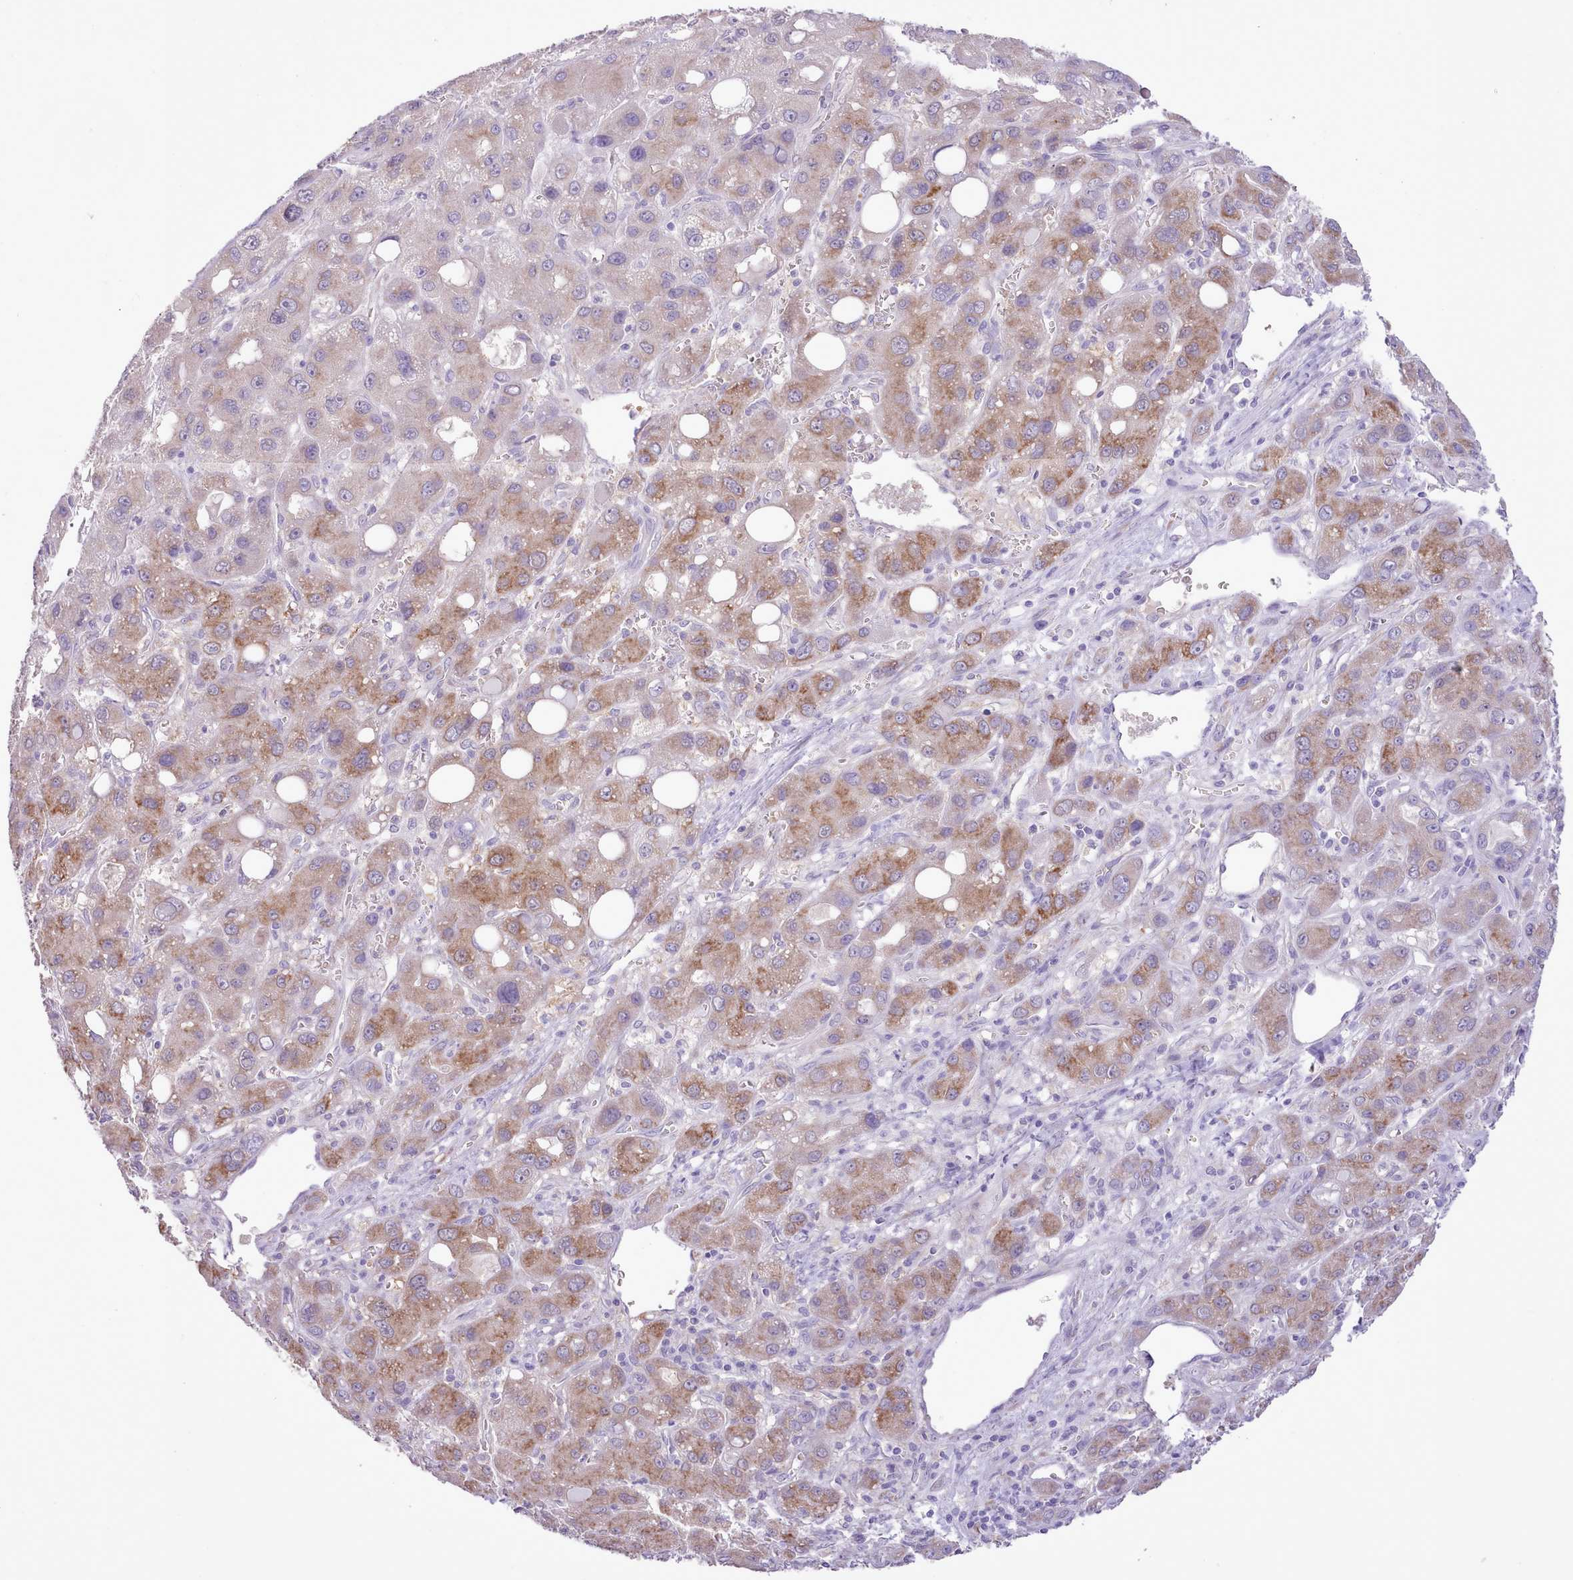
{"staining": {"intensity": "moderate", "quantity": "25%-75%", "location": "cytoplasmic/membranous"}, "tissue": "liver cancer", "cell_type": "Tumor cells", "image_type": "cancer", "snomed": [{"axis": "morphology", "description": "Carcinoma, Hepatocellular, NOS"}, {"axis": "topography", "description": "Liver"}], "caption": "IHC photomicrograph of hepatocellular carcinoma (liver) stained for a protein (brown), which demonstrates medium levels of moderate cytoplasmic/membranous positivity in approximately 25%-75% of tumor cells.", "gene": "CCL1", "patient": {"sex": "male", "age": 55}}